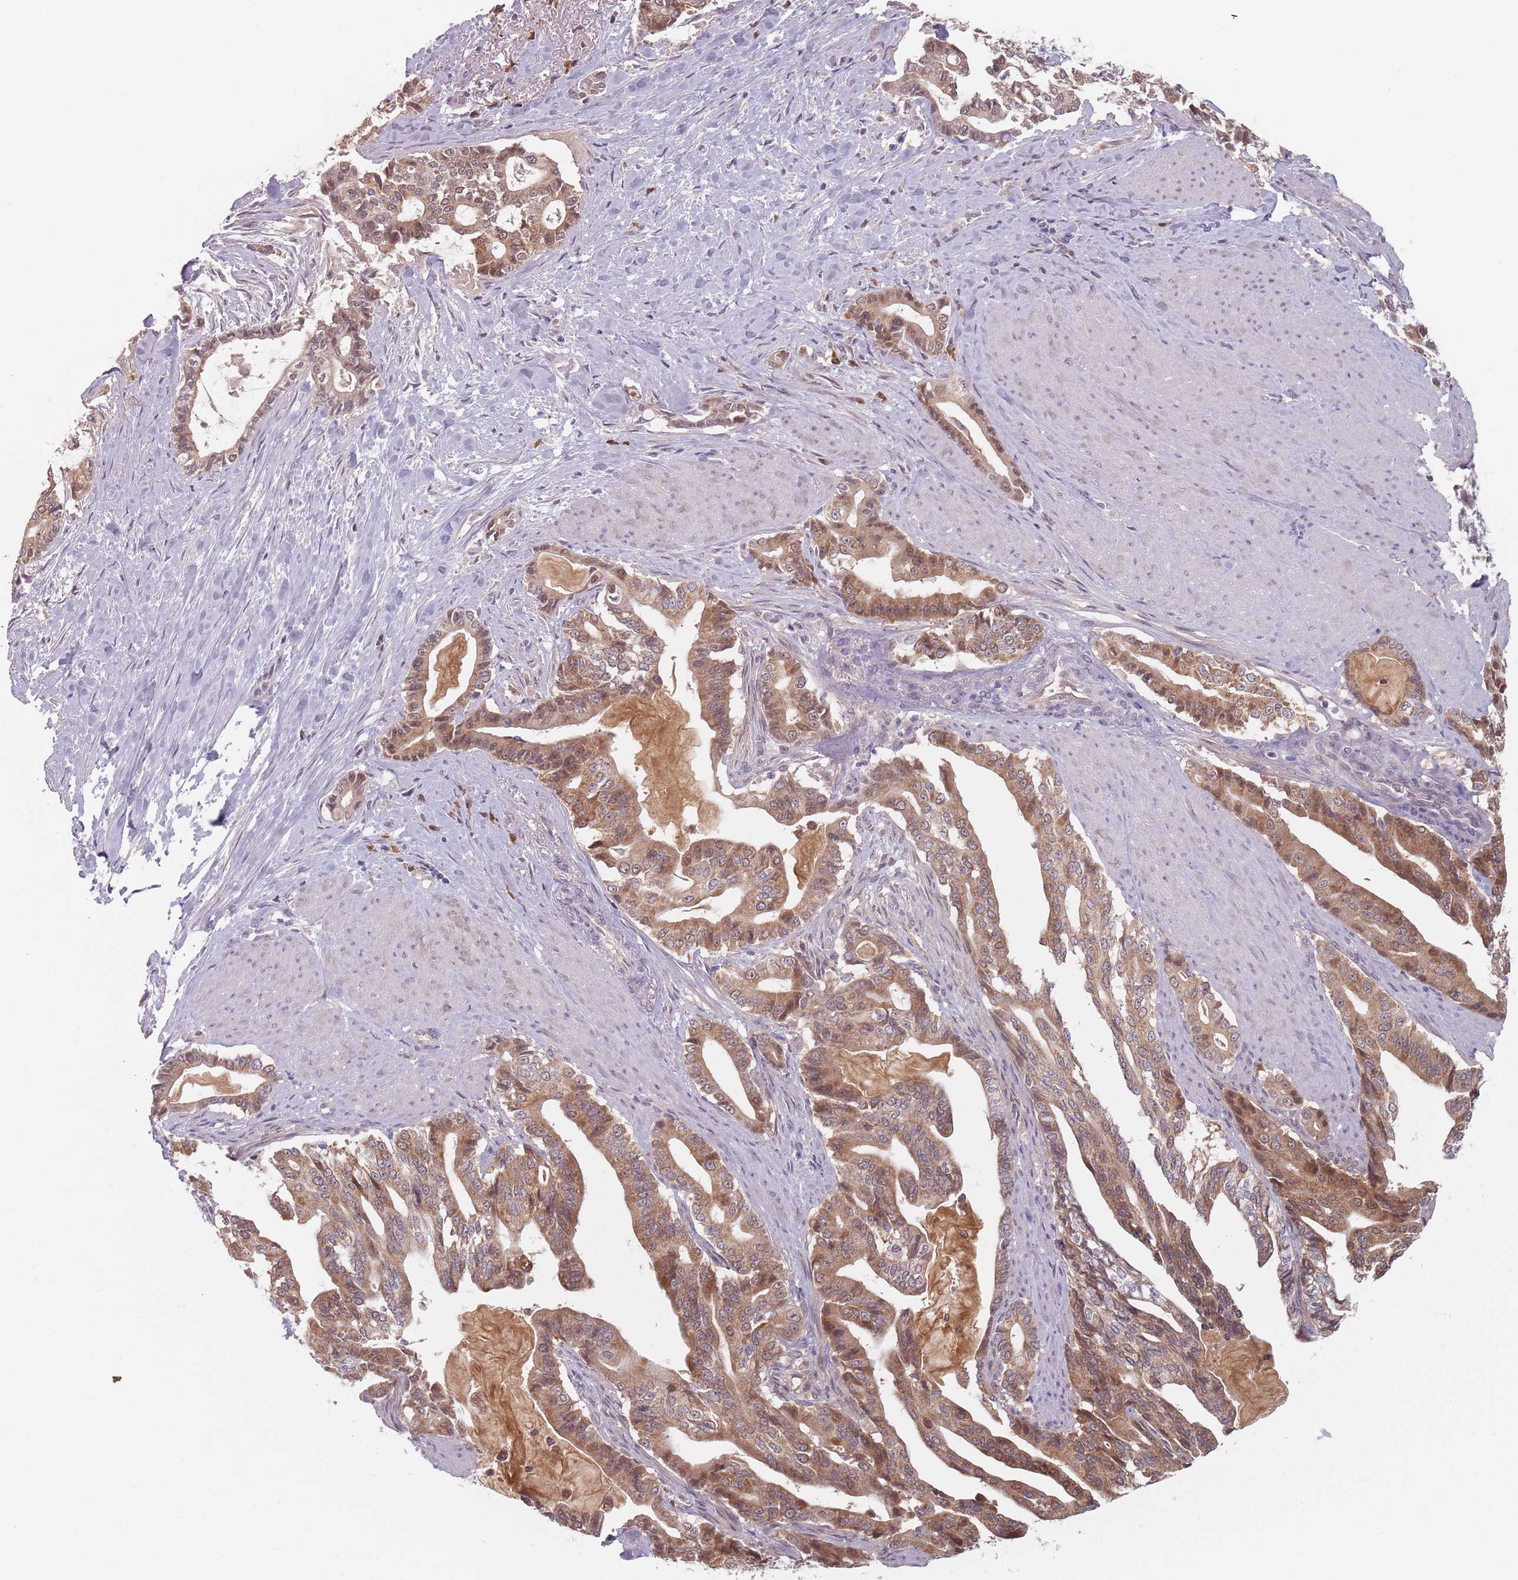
{"staining": {"intensity": "moderate", "quantity": ">75%", "location": "cytoplasmic/membranous,nuclear"}, "tissue": "pancreatic cancer", "cell_type": "Tumor cells", "image_type": "cancer", "snomed": [{"axis": "morphology", "description": "Adenocarcinoma, NOS"}, {"axis": "topography", "description": "Pancreas"}], "caption": "The micrograph demonstrates a brown stain indicating the presence of a protein in the cytoplasmic/membranous and nuclear of tumor cells in pancreatic cancer.", "gene": "NAXE", "patient": {"sex": "male", "age": 63}}